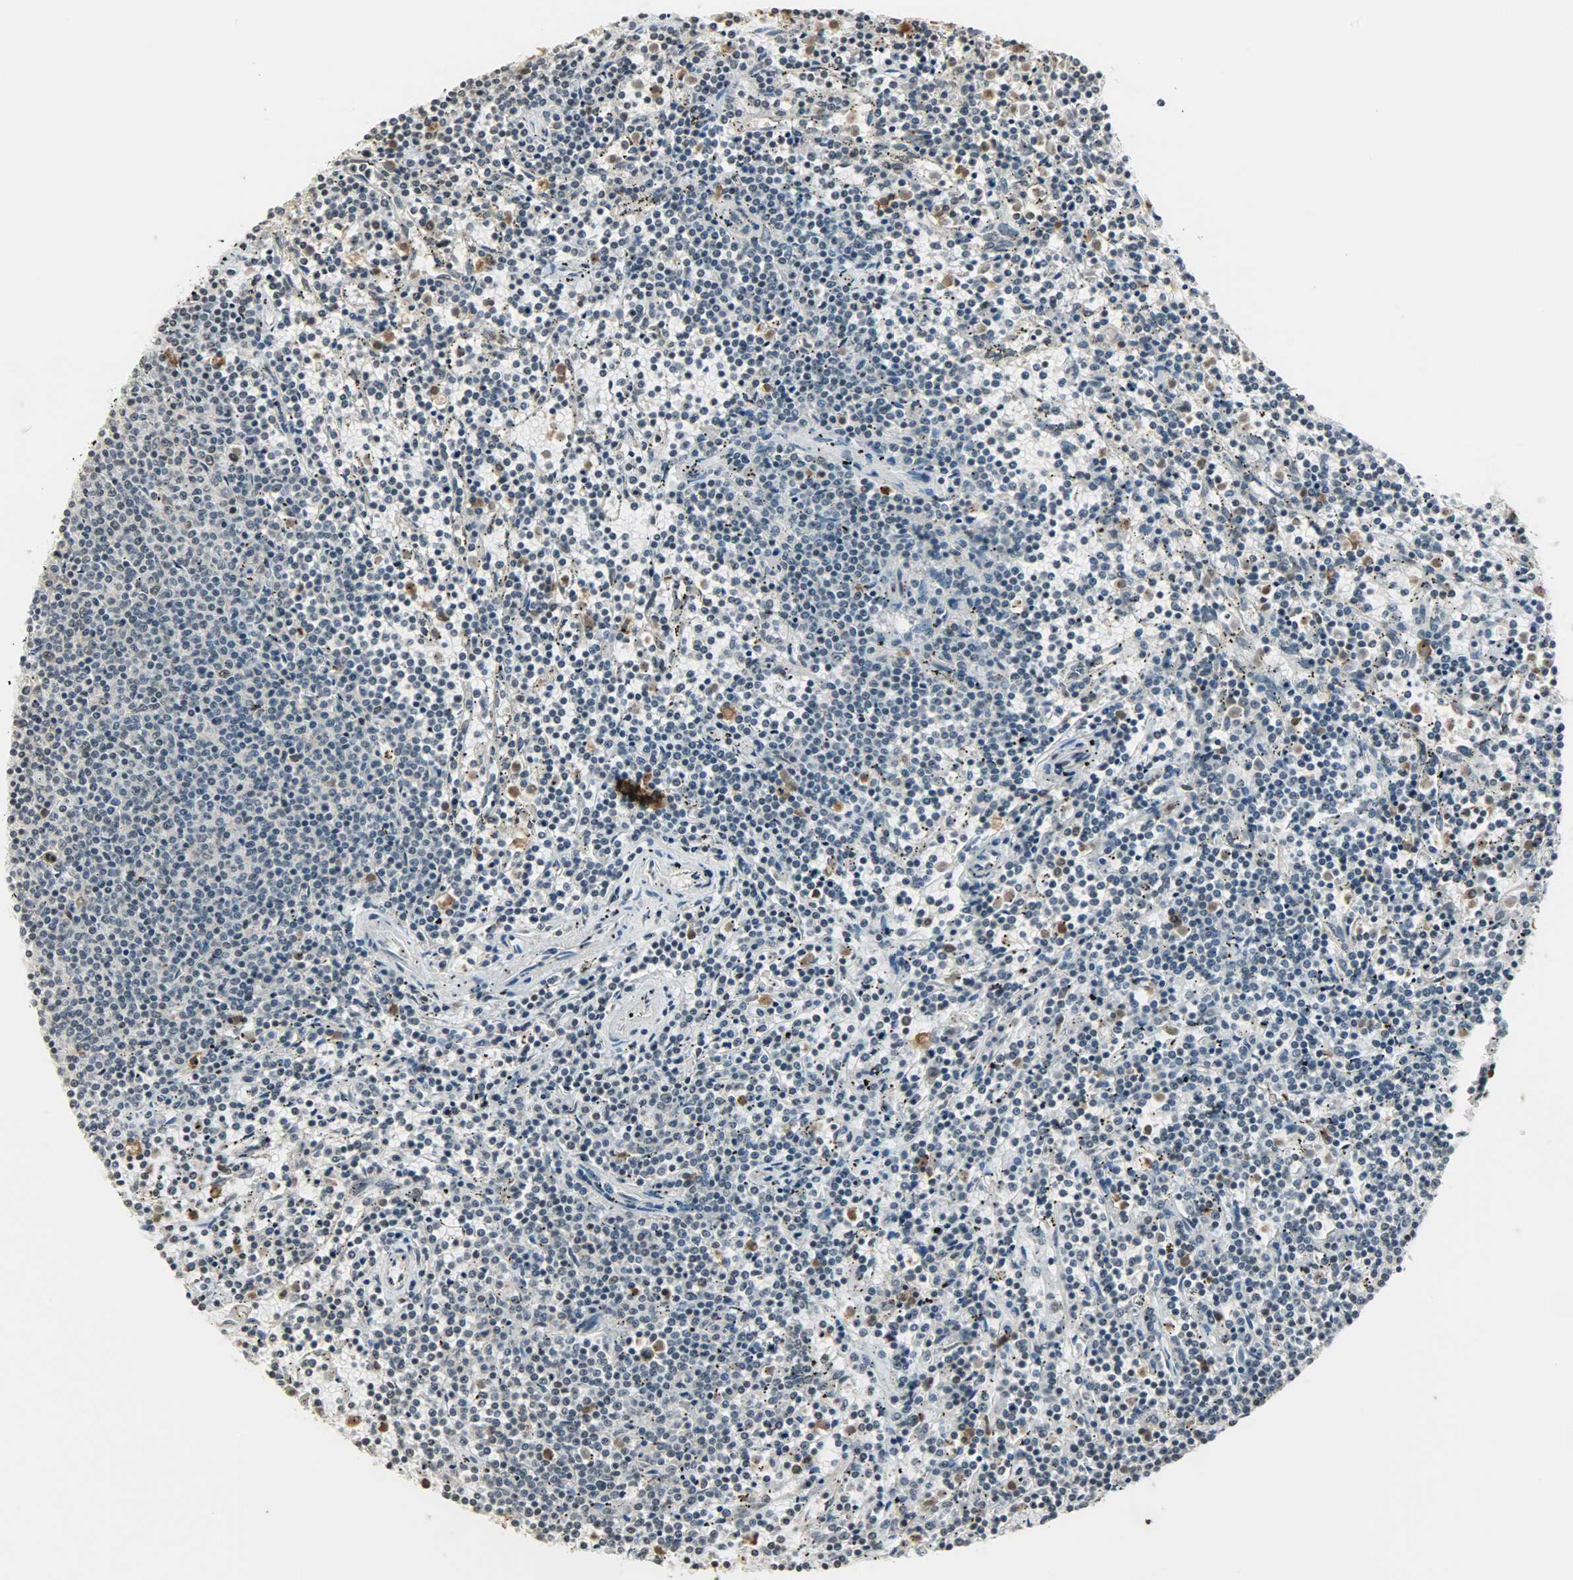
{"staining": {"intensity": "negative", "quantity": "none", "location": "none"}, "tissue": "lymphoma", "cell_type": "Tumor cells", "image_type": "cancer", "snomed": [{"axis": "morphology", "description": "Malignant lymphoma, non-Hodgkin's type, Low grade"}, {"axis": "topography", "description": "Spleen"}], "caption": "The immunohistochemistry photomicrograph has no significant expression in tumor cells of lymphoma tissue.", "gene": "SMARCA5", "patient": {"sex": "female", "age": 50}}